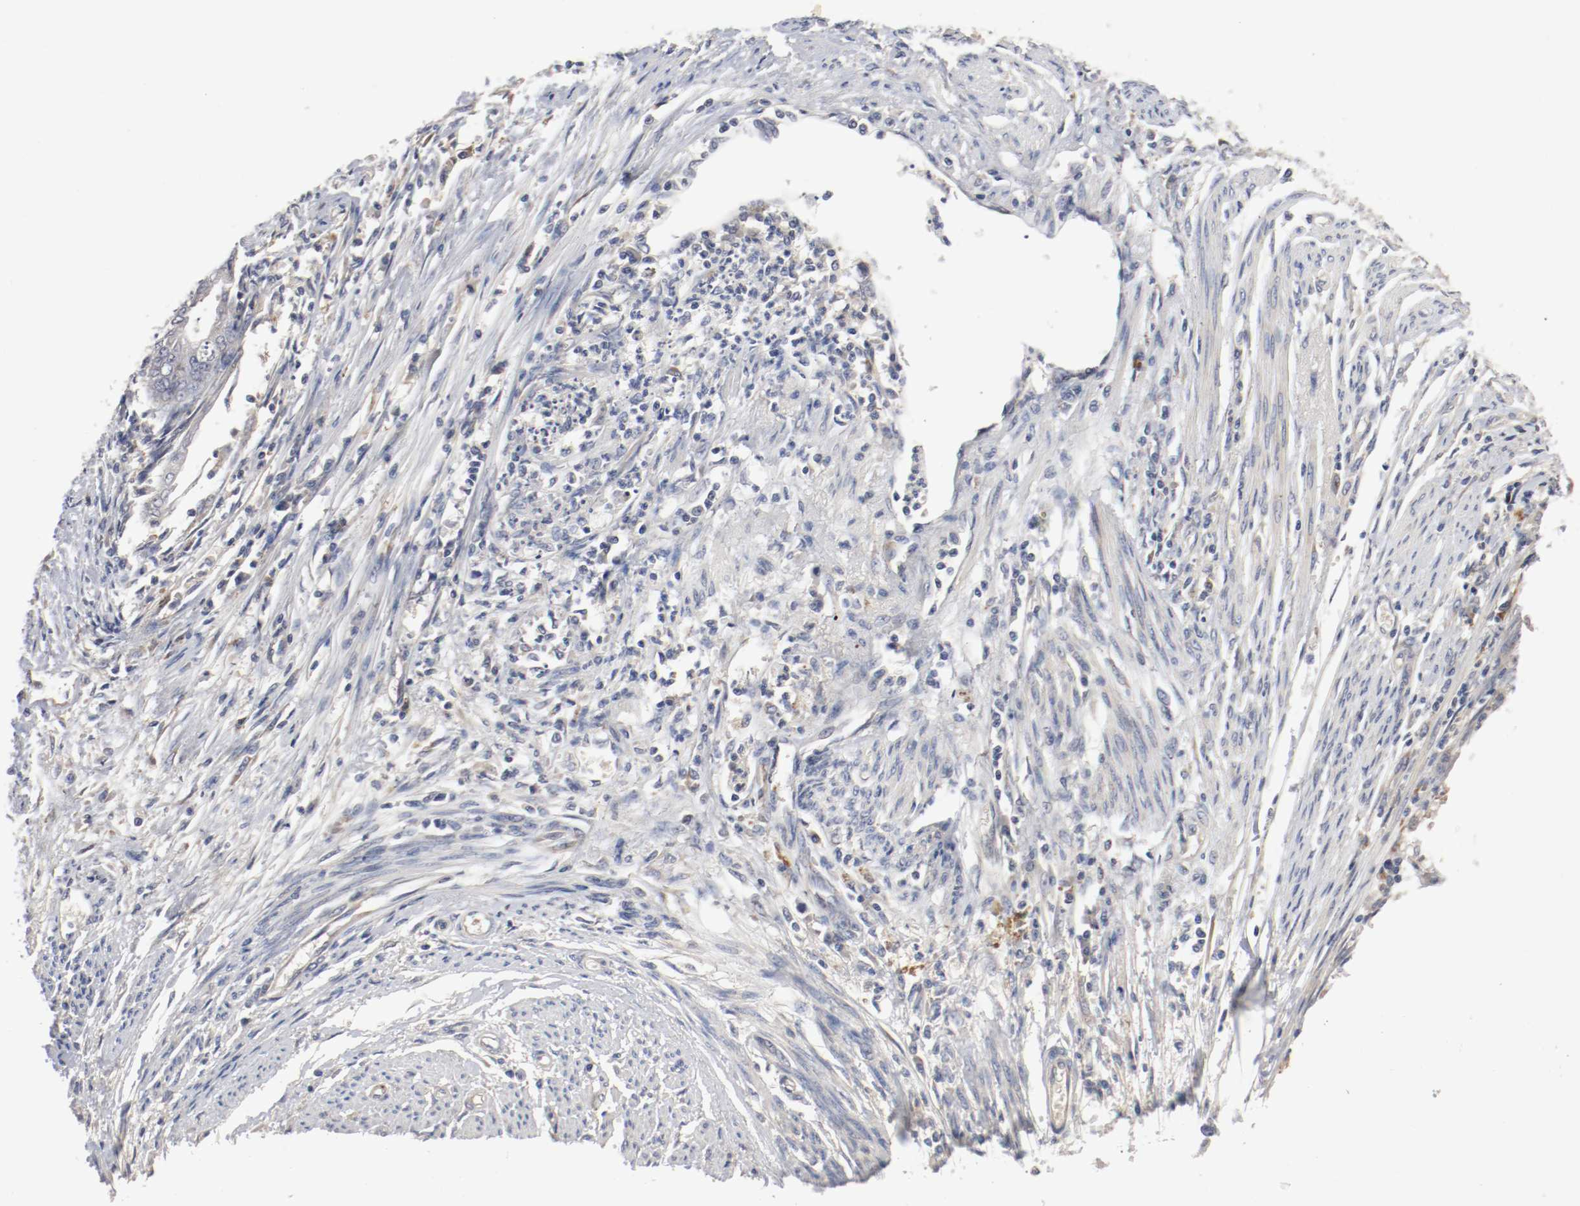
{"staining": {"intensity": "weak", "quantity": "<25%", "location": "cytoplasmic/membranous"}, "tissue": "endometrial cancer", "cell_type": "Tumor cells", "image_type": "cancer", "snomed": [{"axis": "morphology", "description": "Adenocarcinoma, NOS"}, {"axis": "topography", "description": "Endometrium"}], "caption": "DAB immunohistochemical staining of adenocarcinoma (endometrial) displays no significant expression in tumor cells.", "gene": "REN", "patient": {"sex": "female", "age": 79}}